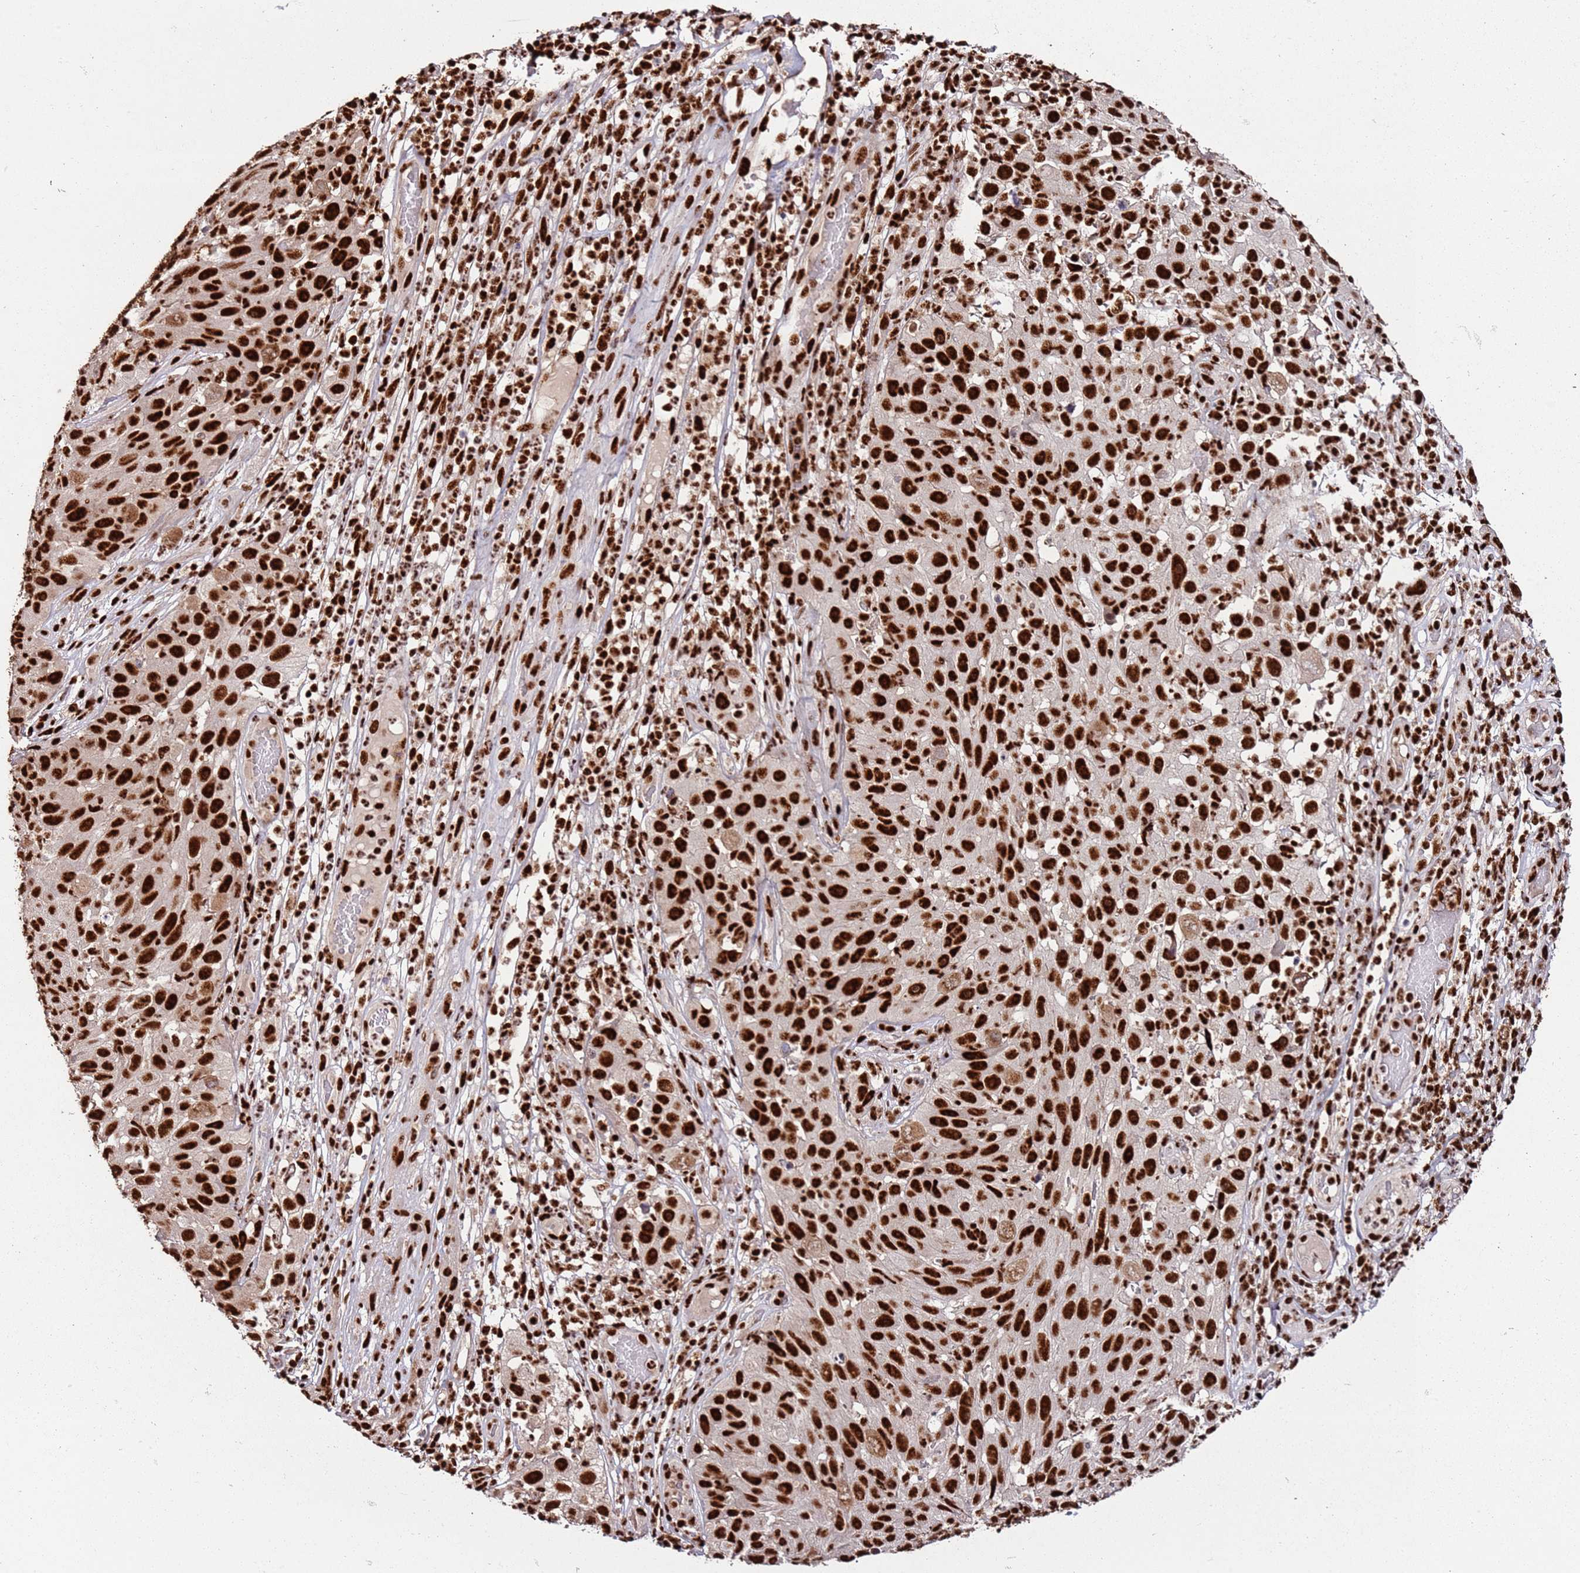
{"staining": {"intensity": "strong", "quantity": ">75%", "location": "nuclear"}, "tissue": "skin cancer", "cell_type": "Tumor cells", "image_type": "cancer", "snomed": [{"axis": "morphology", "description": "Squamous cell carcinoma, NOS"}, {"axis": "topography", "description": "Skin"}], "caption": "An image showing strong nuclear expression in approximately >75% of tumor cells in skin cancer, as visualized by brown immunohistochemical staining.", "gene": "C6orf226", "patient": {"sex": "female", "age": 87}}